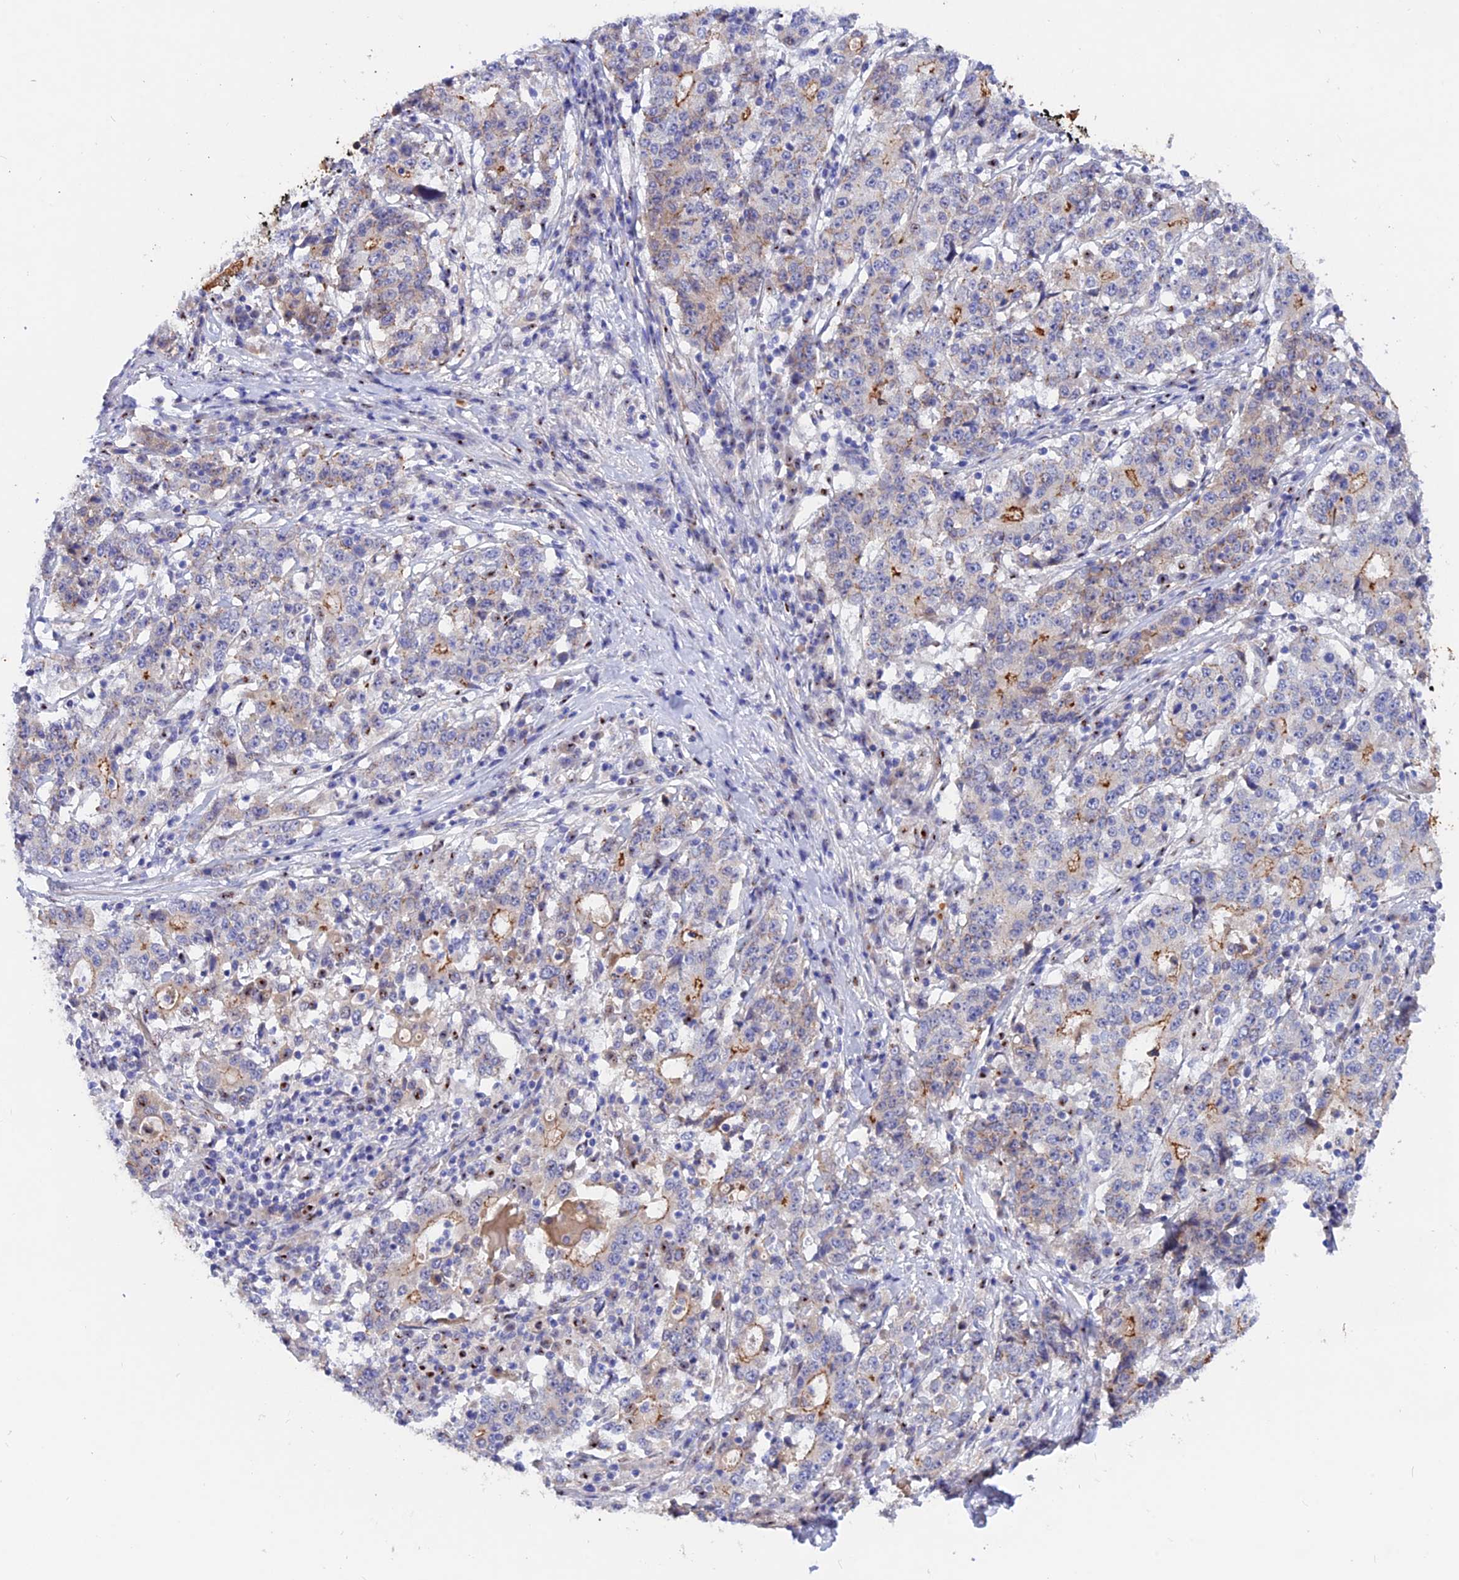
{"staining": {"intensity": "moderate", "quantity": "<25%", "location": "cytoplasmic/membranous"}, "tissue": "stomach cancer", "cell_type": "Tumor cells", "image_type": "cancer", "snomed": [{"axis": "morphology", "description": "Adenocarcinoma, NOS"}, {"axis": "topography", "description": "Stomach"}], "caption": "Tumor cells show low levels of moderate cytoplasmic/membranous positivity in about <25% of cells in human adenocarcinoma (stomach).", "gene": "GK5", "patient": {"sex": "male", "age": 59}}